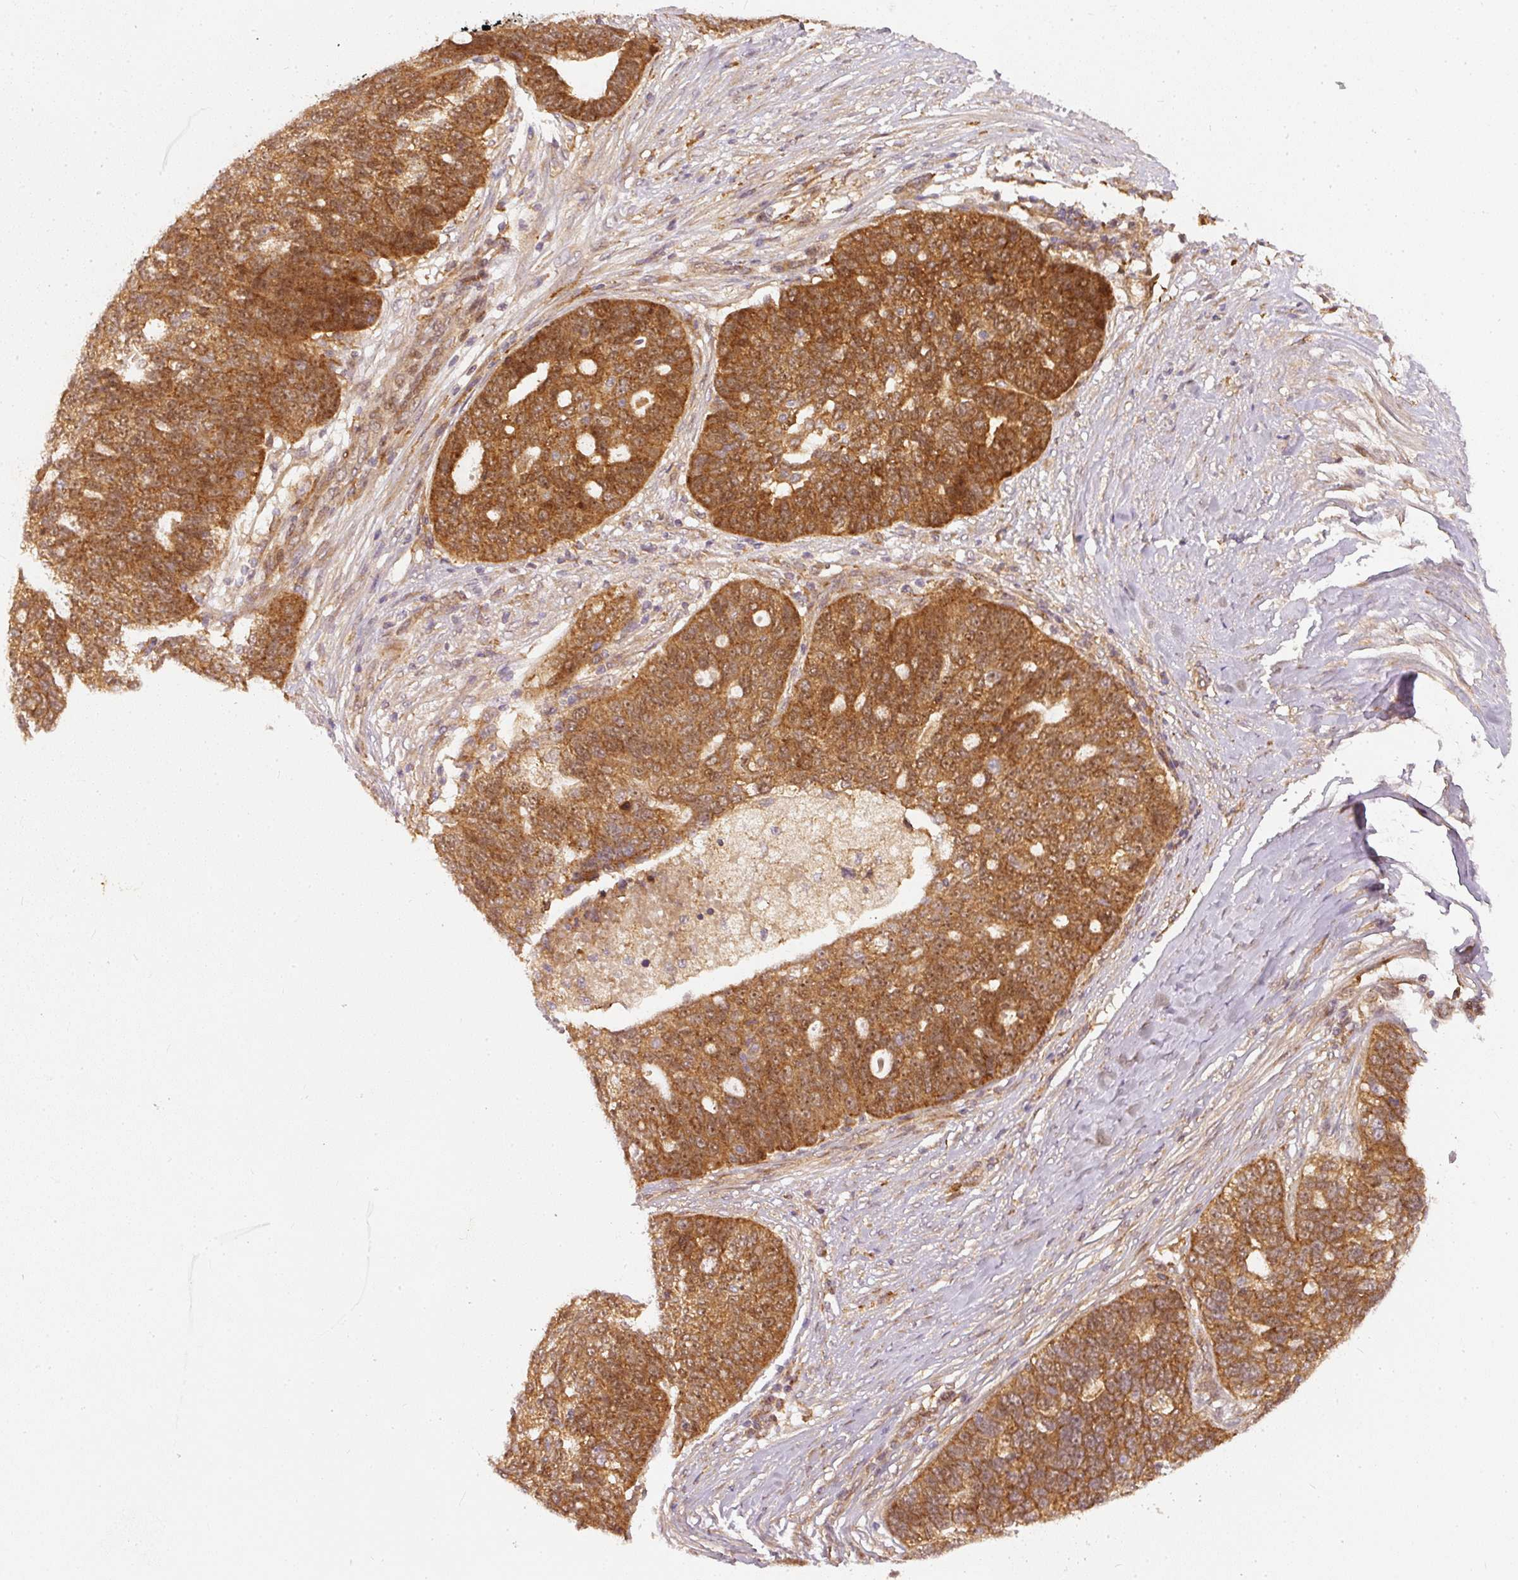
{"staining": {"intensity": "moderate", "quantity": ">75%", "location": "cytoplasmic/membranous"}, "tissue": "ovarian cancer", "cell_type": "Tumor cells", "image_type": "cancer", "snomed": [{"axis": "morphology", "description": "Cystadenocarcinoma, serous, NOS"}, {"axis": "topography", "description": "Ovary"}], "caption": "Immunohistochemistry (IHC) (DAB (3,3'-diaminobenzidine)) staining of human ovarian cancer (serous cystadenocarcinoma) shows moderate cytoplasmic/membranous protein positivity in approximately >75% of tumor cells.", "gene": "ZNF580", "patient": {"sex": "female", "age": 59}}